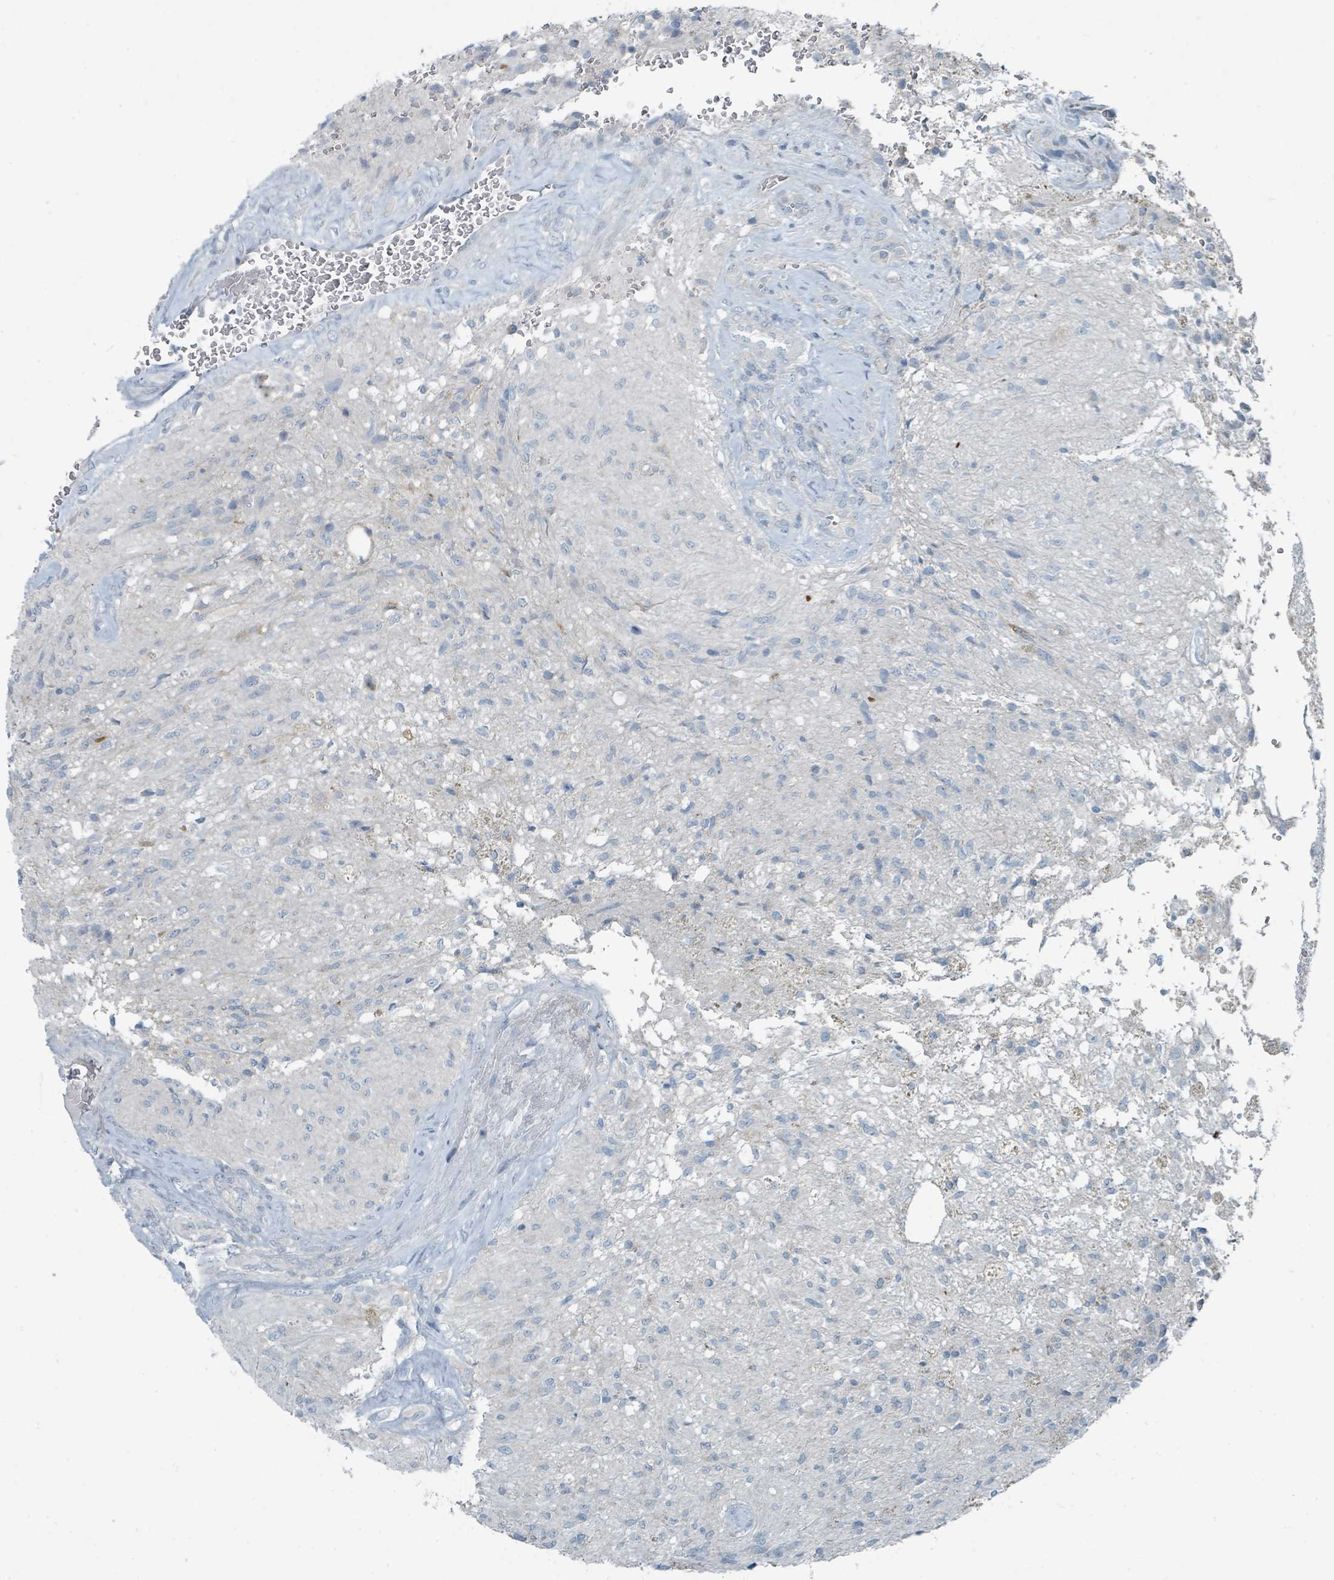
{"staining": {"intensity": "negative", "quantity": "none", "location": "none"}, "tissue": "glioma", "cell_type": "Tumor cells", "image_type": "cancer", "snomed": [{"axis": "morphology", "description": "Glioma, malignant, High grade"}, {"axis": "topography", "description": "Brain"}], "caption": "This is an IHC photomicrograph of malignant glioma (high-grade). There is no expression in tumor cells.", "gene": "RASA4", "patient": {"sex": "male", "age": 56}}